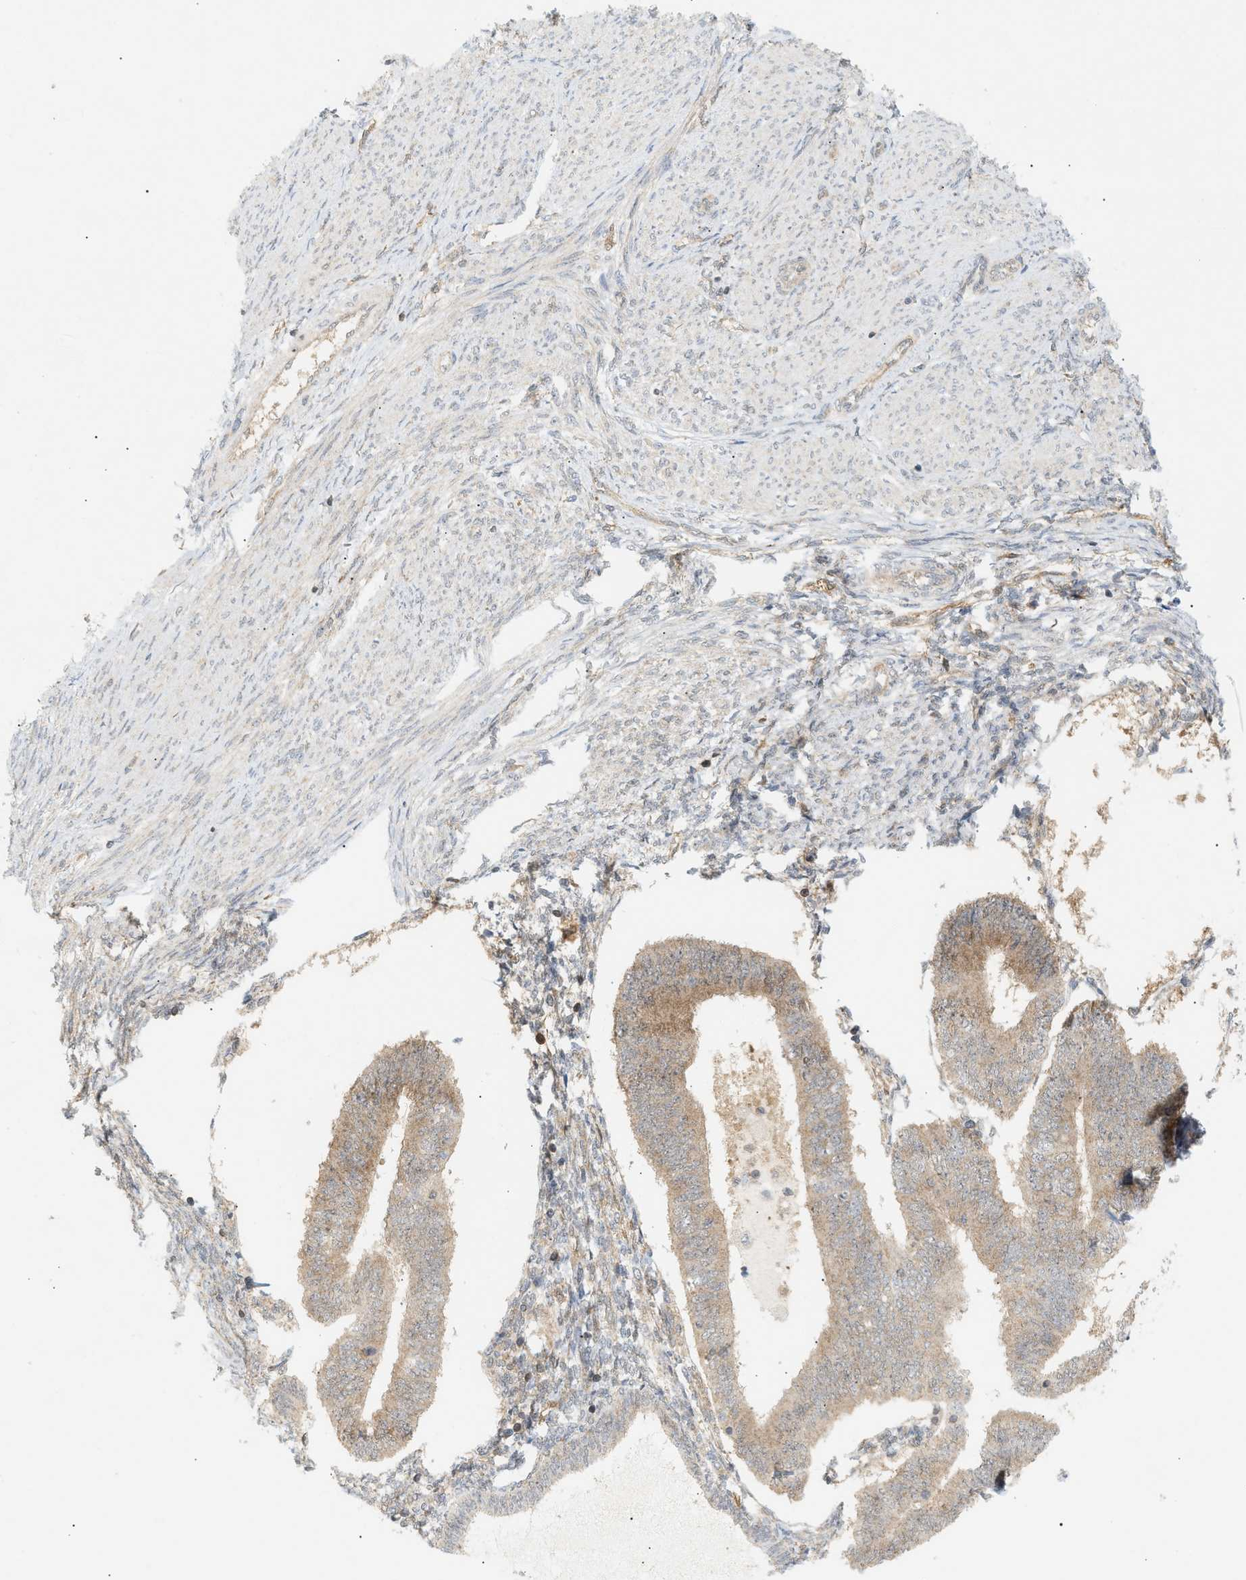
{"staining": {"intensity": "weak", "quantity": ">75%", "location": "cytoplasmic/membranous"}, "tissue": "endometrial cancer", "cell_type": "Tumor cells", "image_type": "cancer", "snomed": [{"axis": "morphology", "description": "Adenocarcinoma, NOS"}, {"axis": "topography", "description": "Endometrium"}], "caption": "Tumor cells reveal low levels of weak cytoplasmic/membranous expression in about >75% of cells in adenocarcinoma (endometrial).", "gene": "SHC1", "patient": {"sex": "female", "age": 58}}